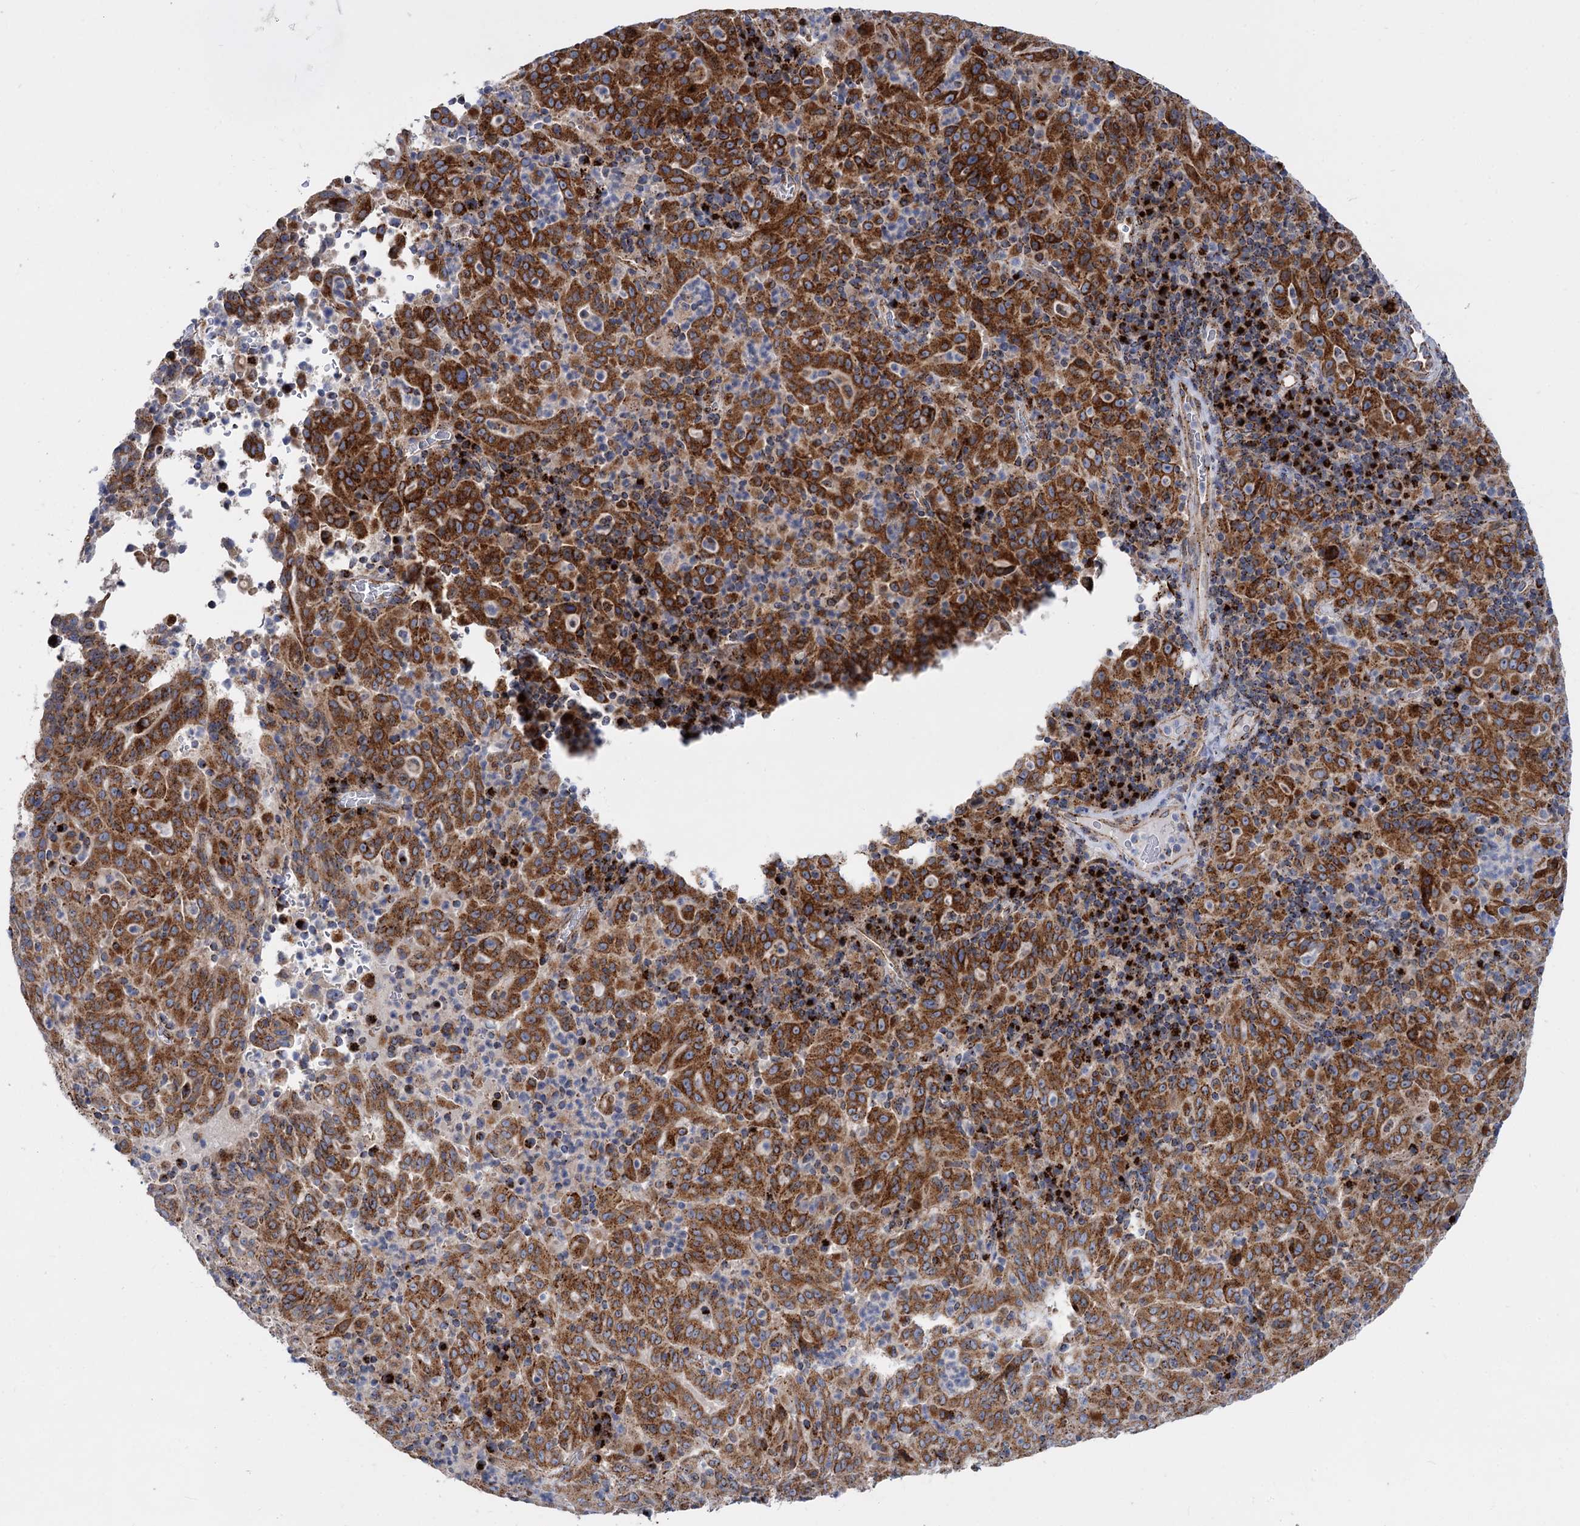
{"staining": {"intensity": "strong", "quantity": ">75%", "location": "cytoplasmic/membranous"}, "tissue": "pancreatic cancer", "cell_type": "Tumor cells", "image_type": "cancer", "snomed": [{"axis": "morphology", "description": "Adenocarcinoma, NOS"}, {"axis": "topography", "description": "Pancreas"}], "caption": "This image reveals immunohistochemistry staining of human adenocarcinoma (pancreatic), with high strong cytoplasmic/membranous positivity in about >75% of tumor cells.", "gene": "SUPT20H", "patient": {"sex": "male", "age": 63}}